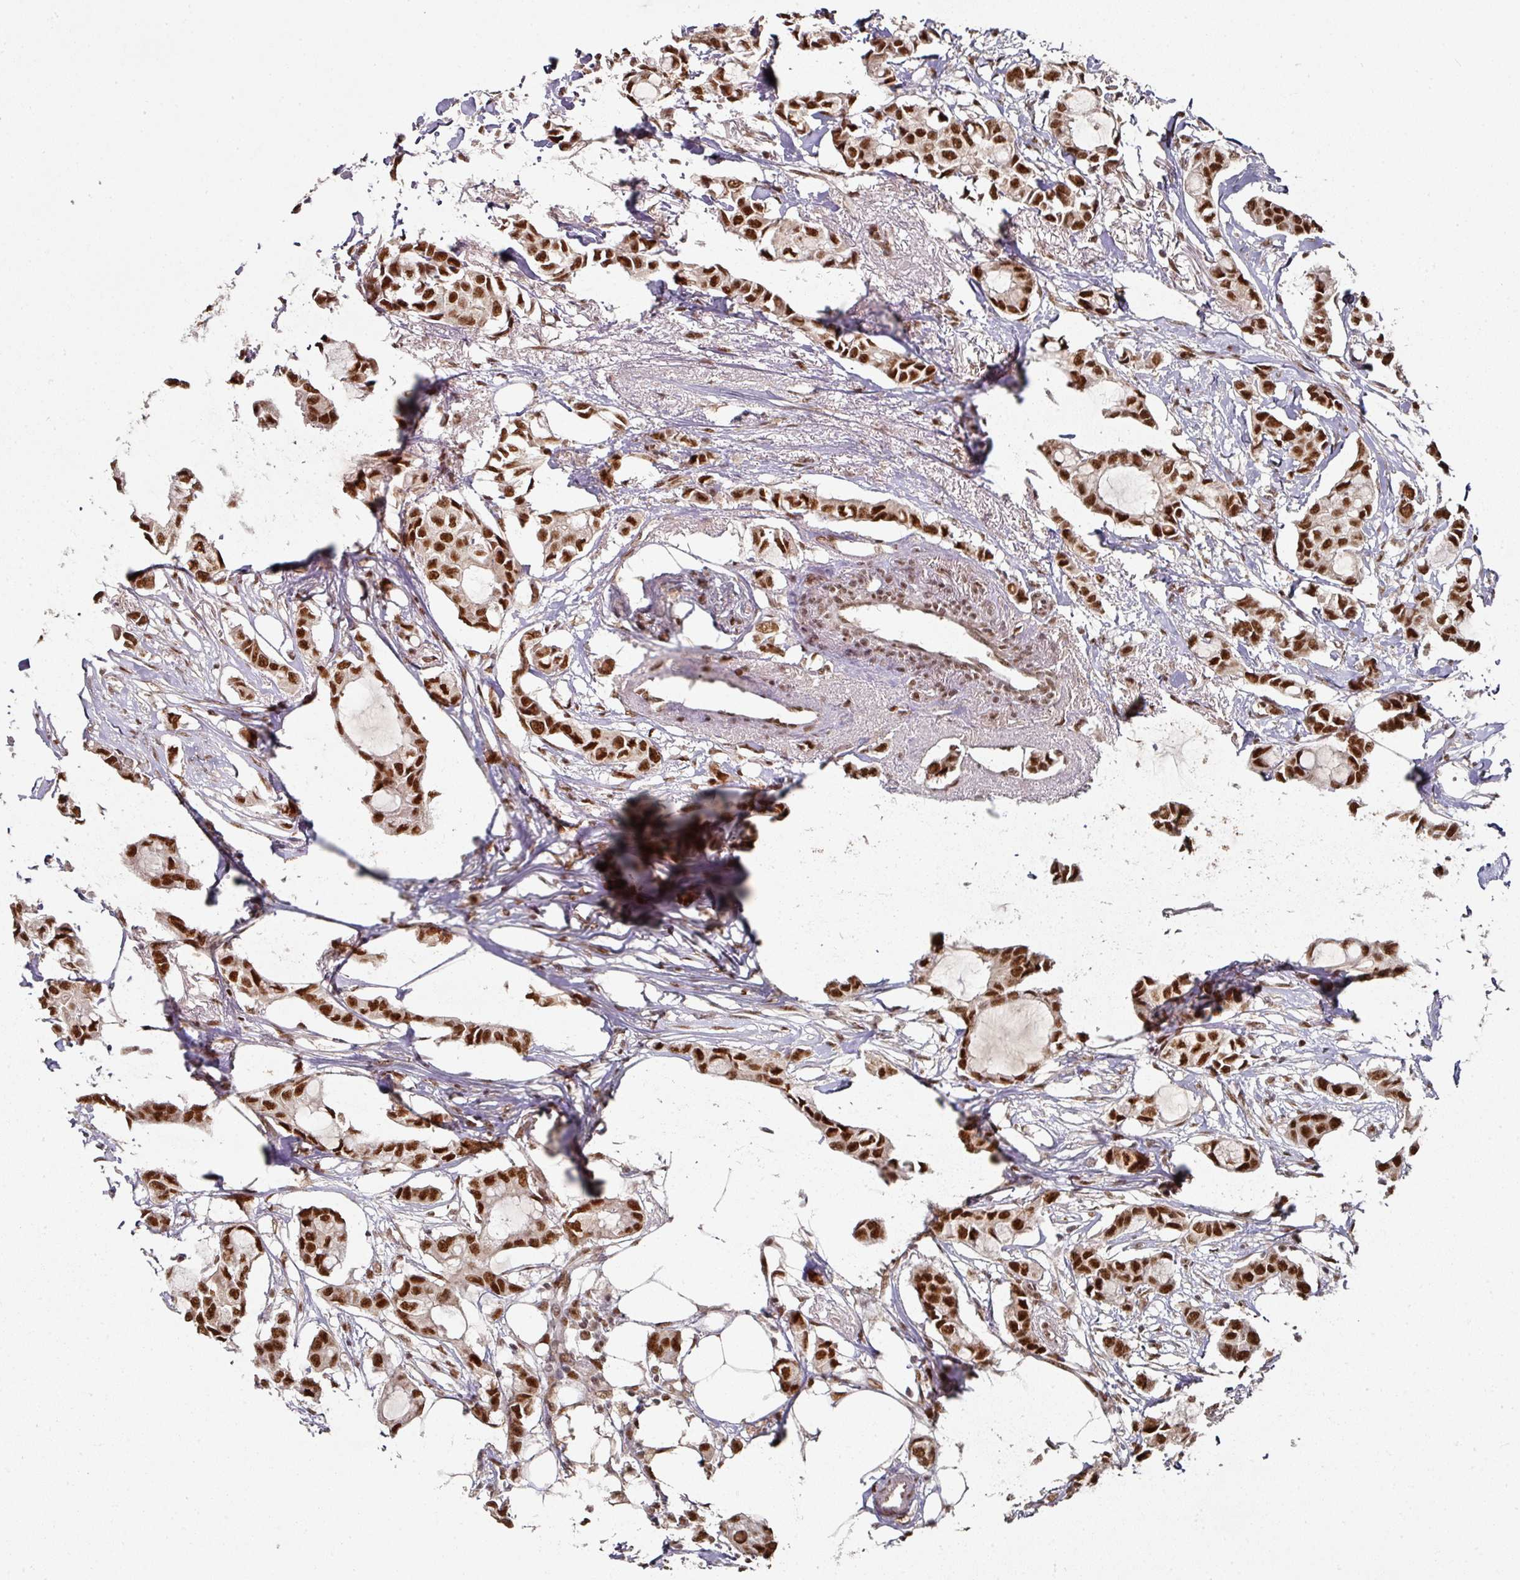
{"staining": {"intensity": "strong", "quantity": ">75%", "location": "nuclear"}, "tissue": "breast cancer", "cell_type": "Tumor cells", "image_type": "cancer", "snomed": [{"axis": "morphology", "description": "Duct carcinoma"}, {"axis": "topography", "description": "Breast"}], "caption": "IHC micrograph of neoplastic tissue: human infiltrating ductal carcinoma (breast) stained using IHC shows high levels of strong protein expression localized specifically in the nuclear of tumor cells, appearing as a nuclear brown color.", "gene": "MEPCE", "patient": {"sex": "female", "age": 73}}